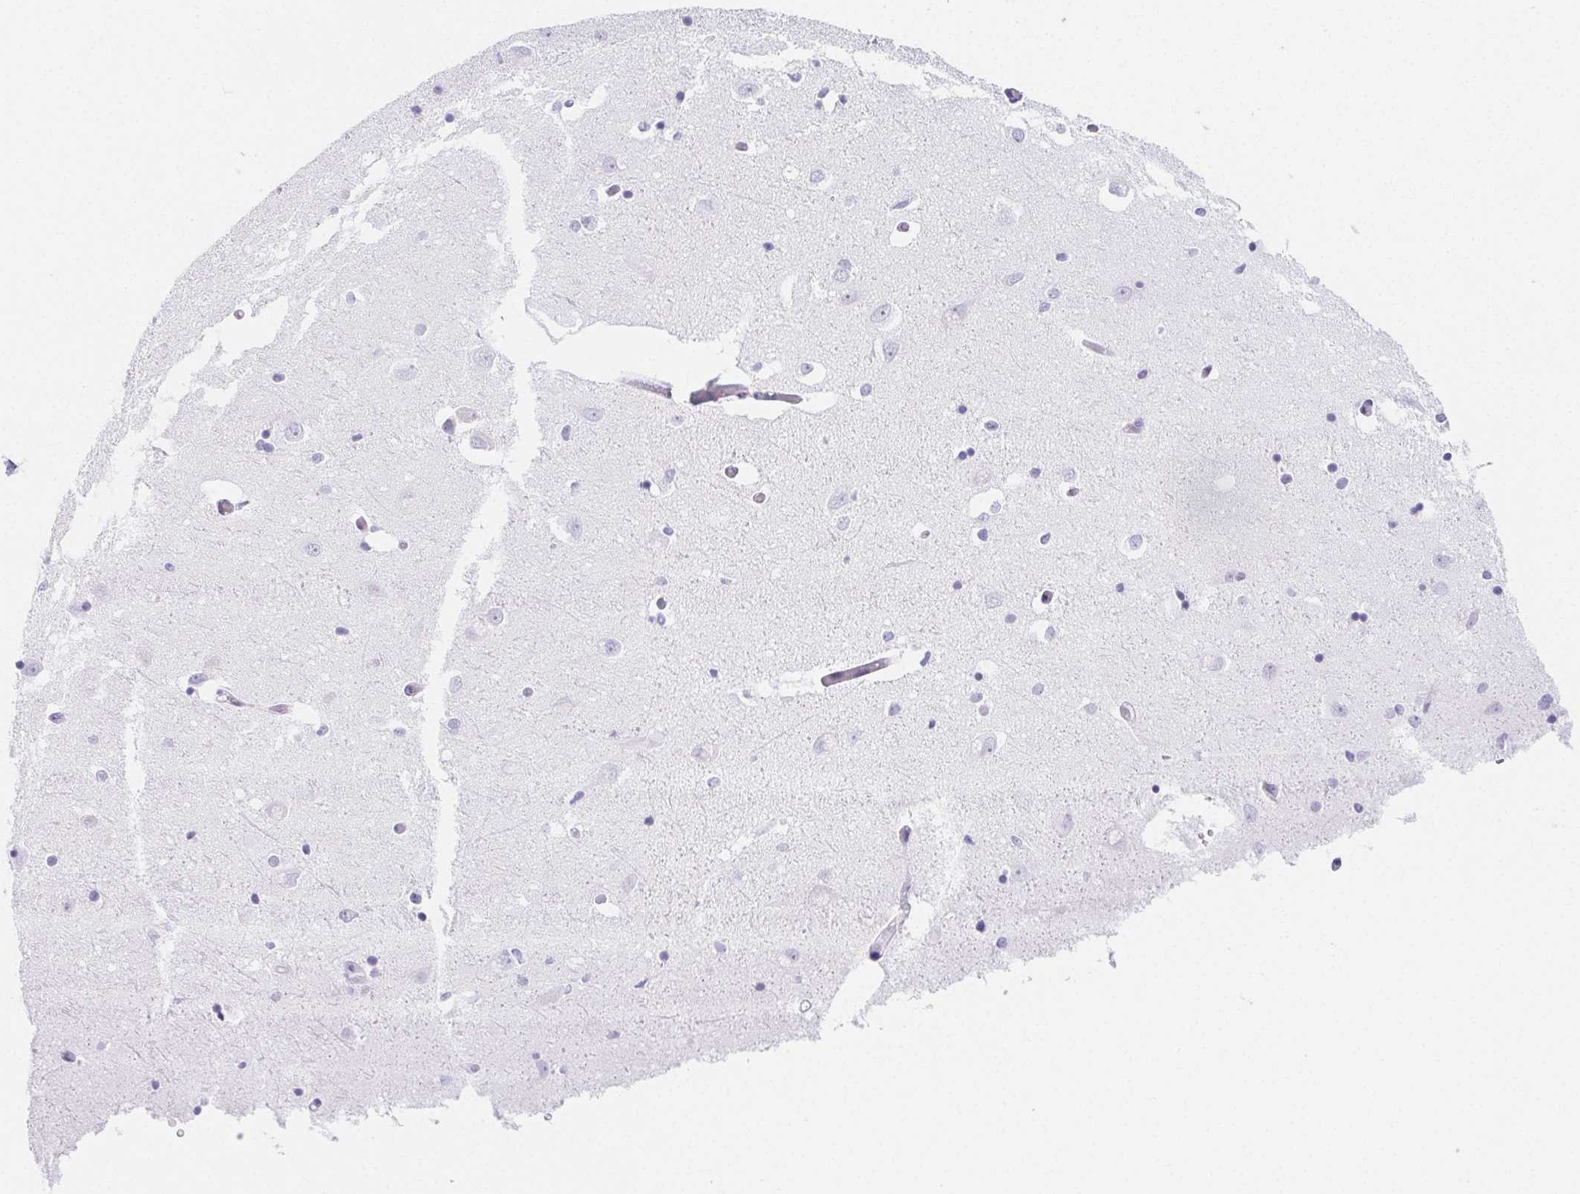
{"staining": {"intensity": "negative", "quantity": "none", "location": "none"}, "tissue": "caudate", "cell_type": "Glial cells", "image_type": "normal", "snomed": [{"axis": "morphology", "description": "Normal tissue, NOS"}, {"axis": "topography", "description": "Lateral ventricle wall"}, {"axis": "topography", "description": "Hippocampus"}], "caption": "The histopathology image demonstrates no staining of glial cells in normal caudate. The staining was performed using DAB (3,3'-diaminobenzidine) to visualize the protein expression in brown, while the nuclei were stained in blue with hematoxylin (Magnification: 20x).", "gene": "ITIH2", "patient": {"sex": "female", "age": 63}}